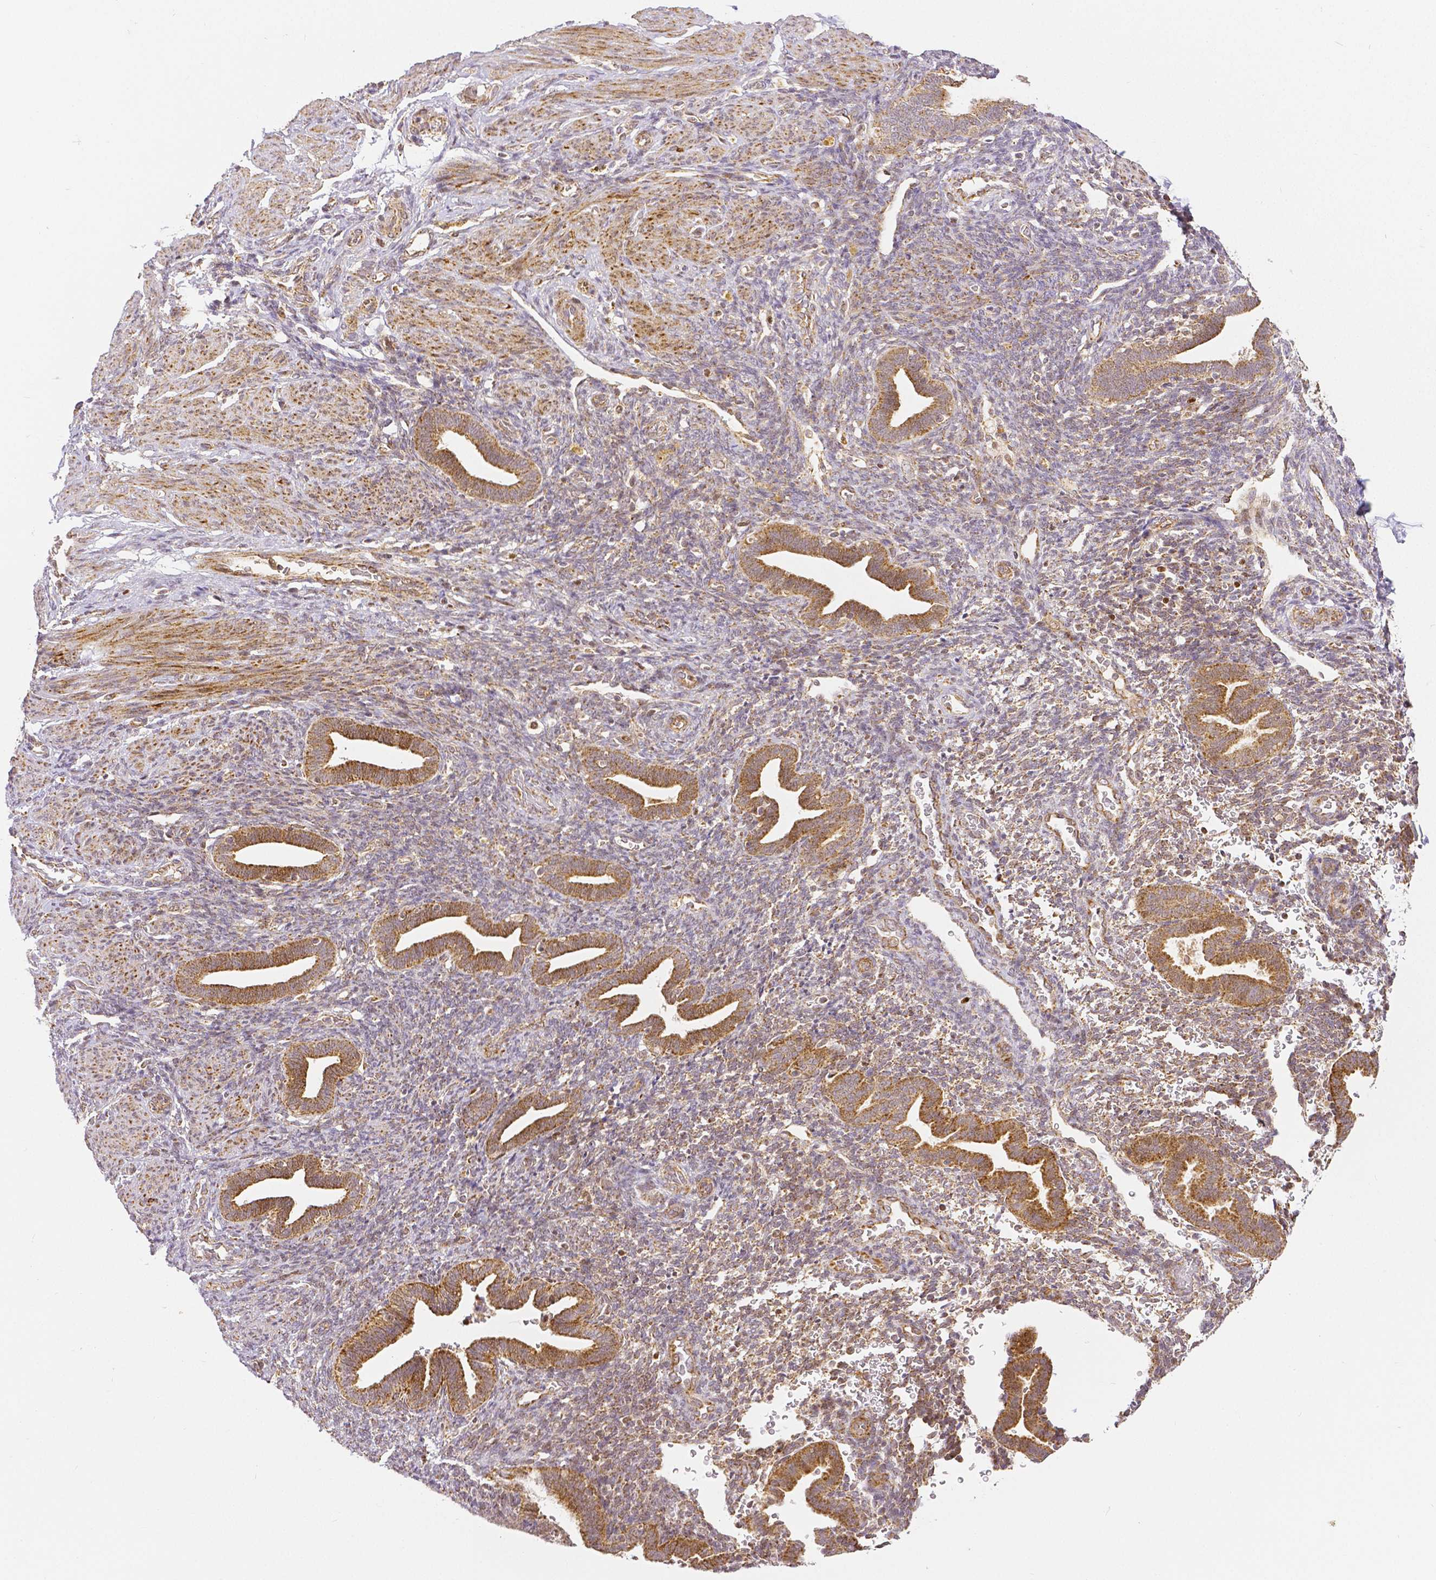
{"staining": {"intensity": "weak", "quantity": "25%-75%", "location": "cytoplasmic/membranous"}, "tissue": "endometrium", "cell_type": "Cells in endometrial stroma", "image_type": "normal", "snomed": [{"axis": "morphology", "description": "Normal tissue, NOS"}, {"axis": "topography", "description": "Endometrium"}], "caption": "Immunohistochemistry (IHC) staining of normal endometrium, which exhibits low levels of weak cytoplasmic/membranous positivity in approximately 25%-75% of cells in endometrial stroma indicating weak cytoplasmic/membranous protein expression. The staining was performed using DAB (3,3'-diaminobenzidine) (brown) for protein detection and nuclei were counterstained in hematoxylin (blue).", "gene": "RHOT1", "patient": {"sex": "female", "age": 34}}